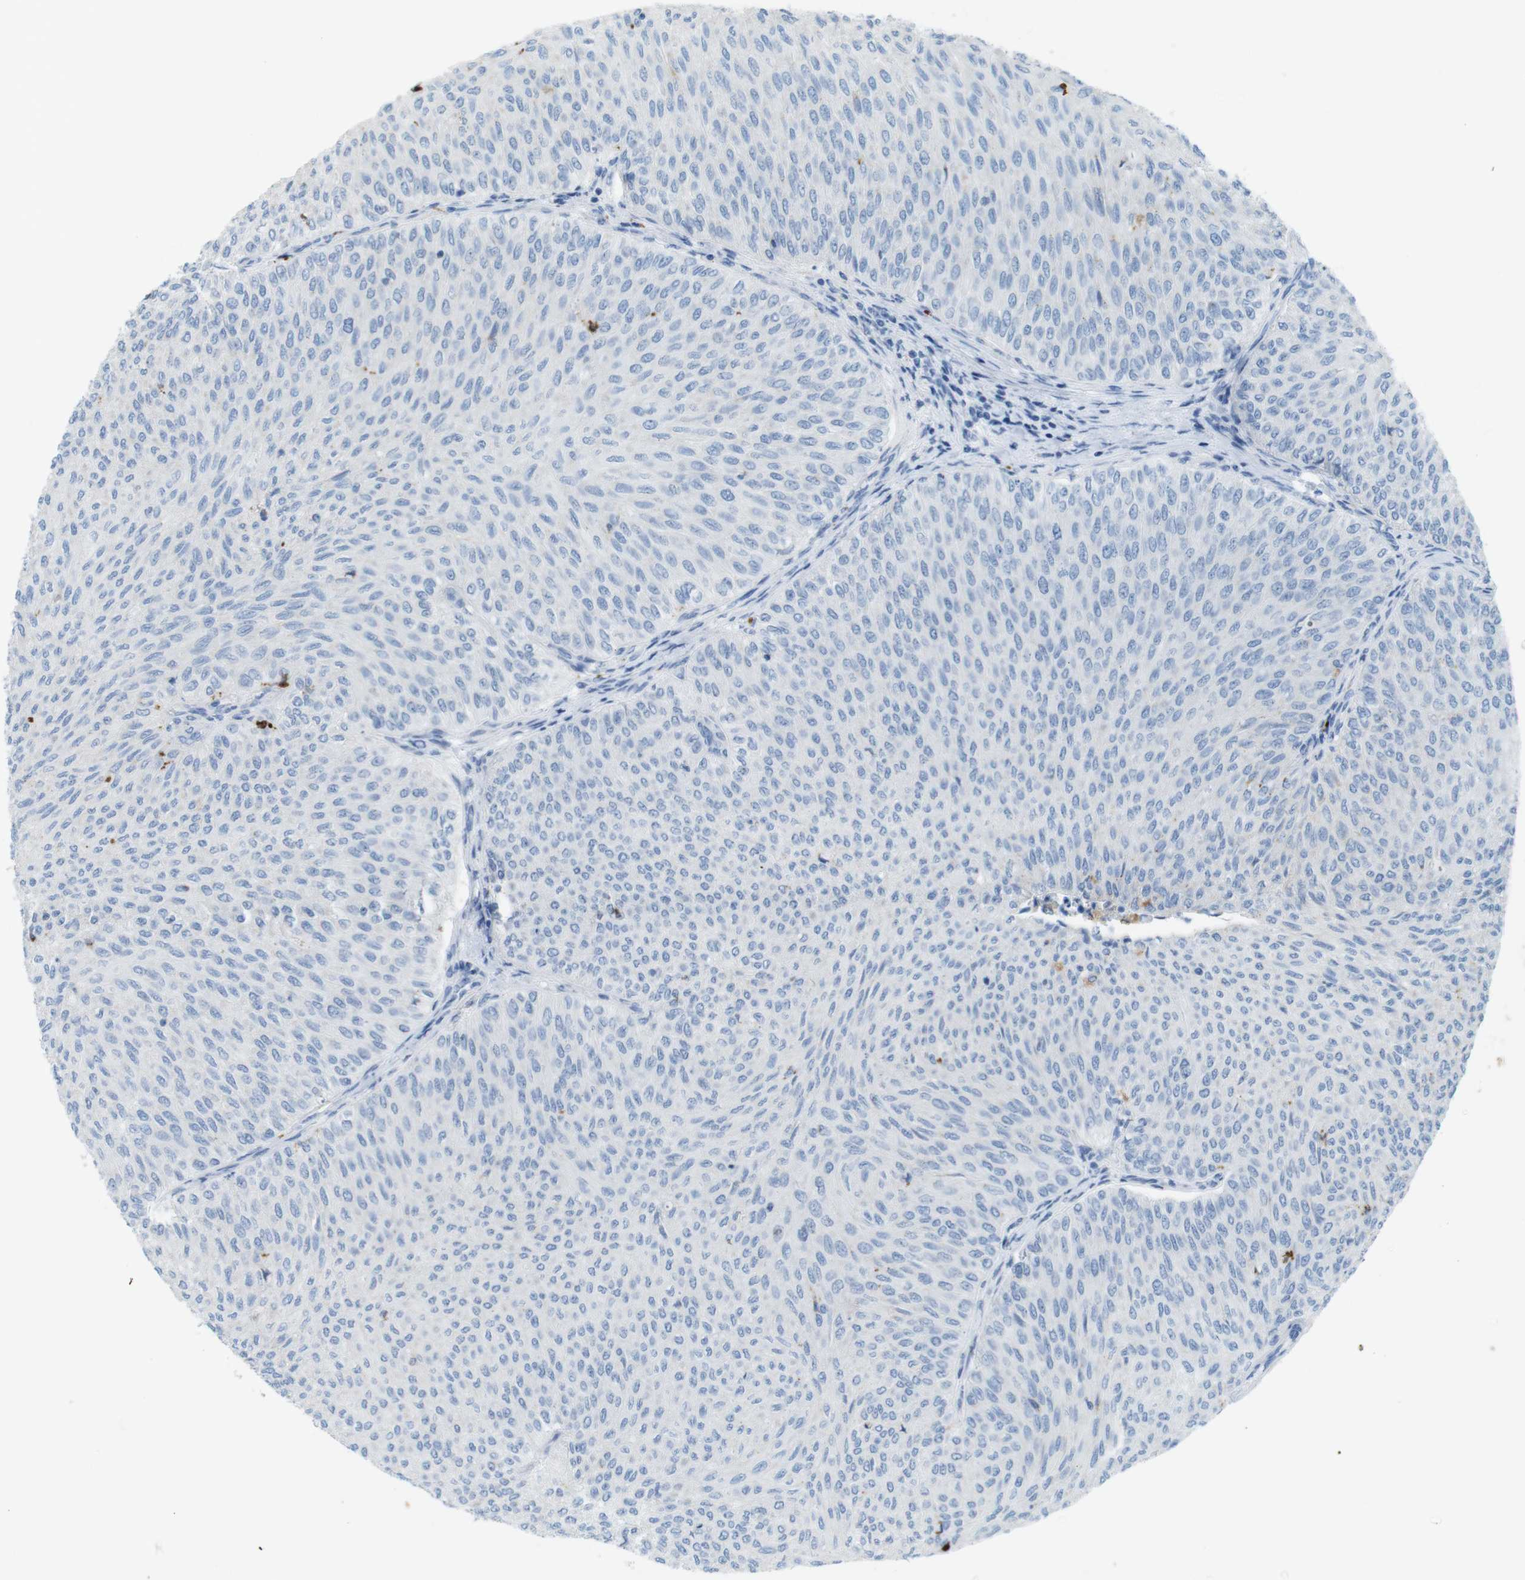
{"staining": {"intensity": "negative", "quantity": "none", "location": "none"}, "tissue": "urothelial cancer", "cell_type": "Tumor cells", "image_type": "cancer", "snomed": [{"axis": "morphology", "description": "Urothelial carcinoma, Low grade"}, {"axis": "topography", "description": "Urinary bladder"}], "caption": "The IHC histopathology image has no significant staining in tumor cells of urothelial cancer tissue.", "gene": "YIPF1", "patient": {"sex": "male", "age": 78}}